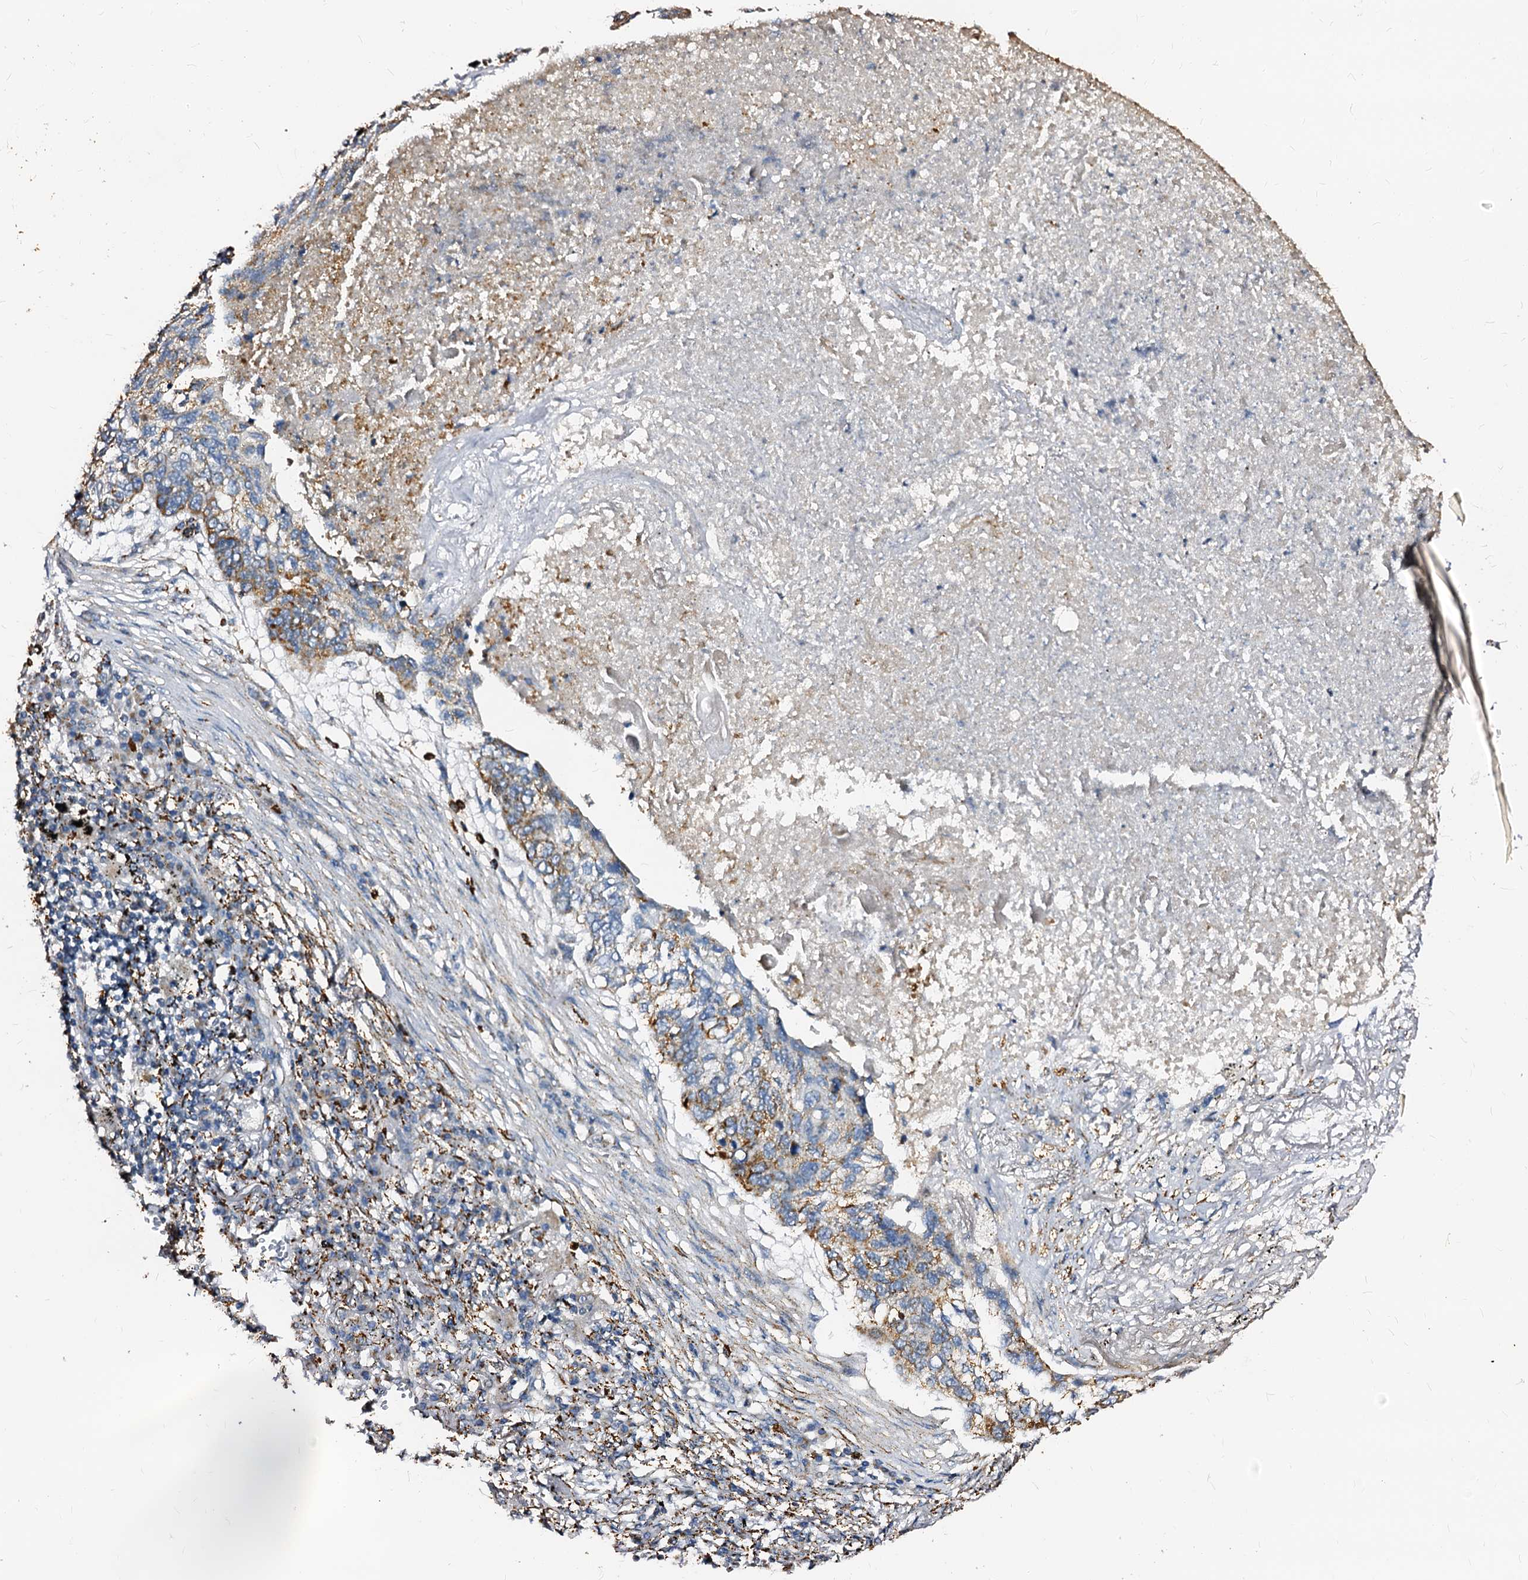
{"staining": {"intensity": "strong", "quantity": "25%-75%", "location": "cytoplasmic/membranous"}, "tissue": "lung cancer", "cell_type": "Tumor cells", "image_type": "cancer", "snomed": [{"axis": "morphology", "description": "Squamous cell carcinoma, NOS"}, {"axis": "topography", "description": "Lung"}], "caption": "Immunohistochemistry (IHC) photomicrograph of neoplastic tissue: human lung cancer (squamous cell carcinoma) stained using immunohistochemistry reveals high levels of strong protein expression localized specifically in the cytoplasmic/membranous of tumor cells, appearing as a cytoplasmic/membranous brown color.", "gene": "MAOB", "patient": {"sex": "female", "age": 63}}